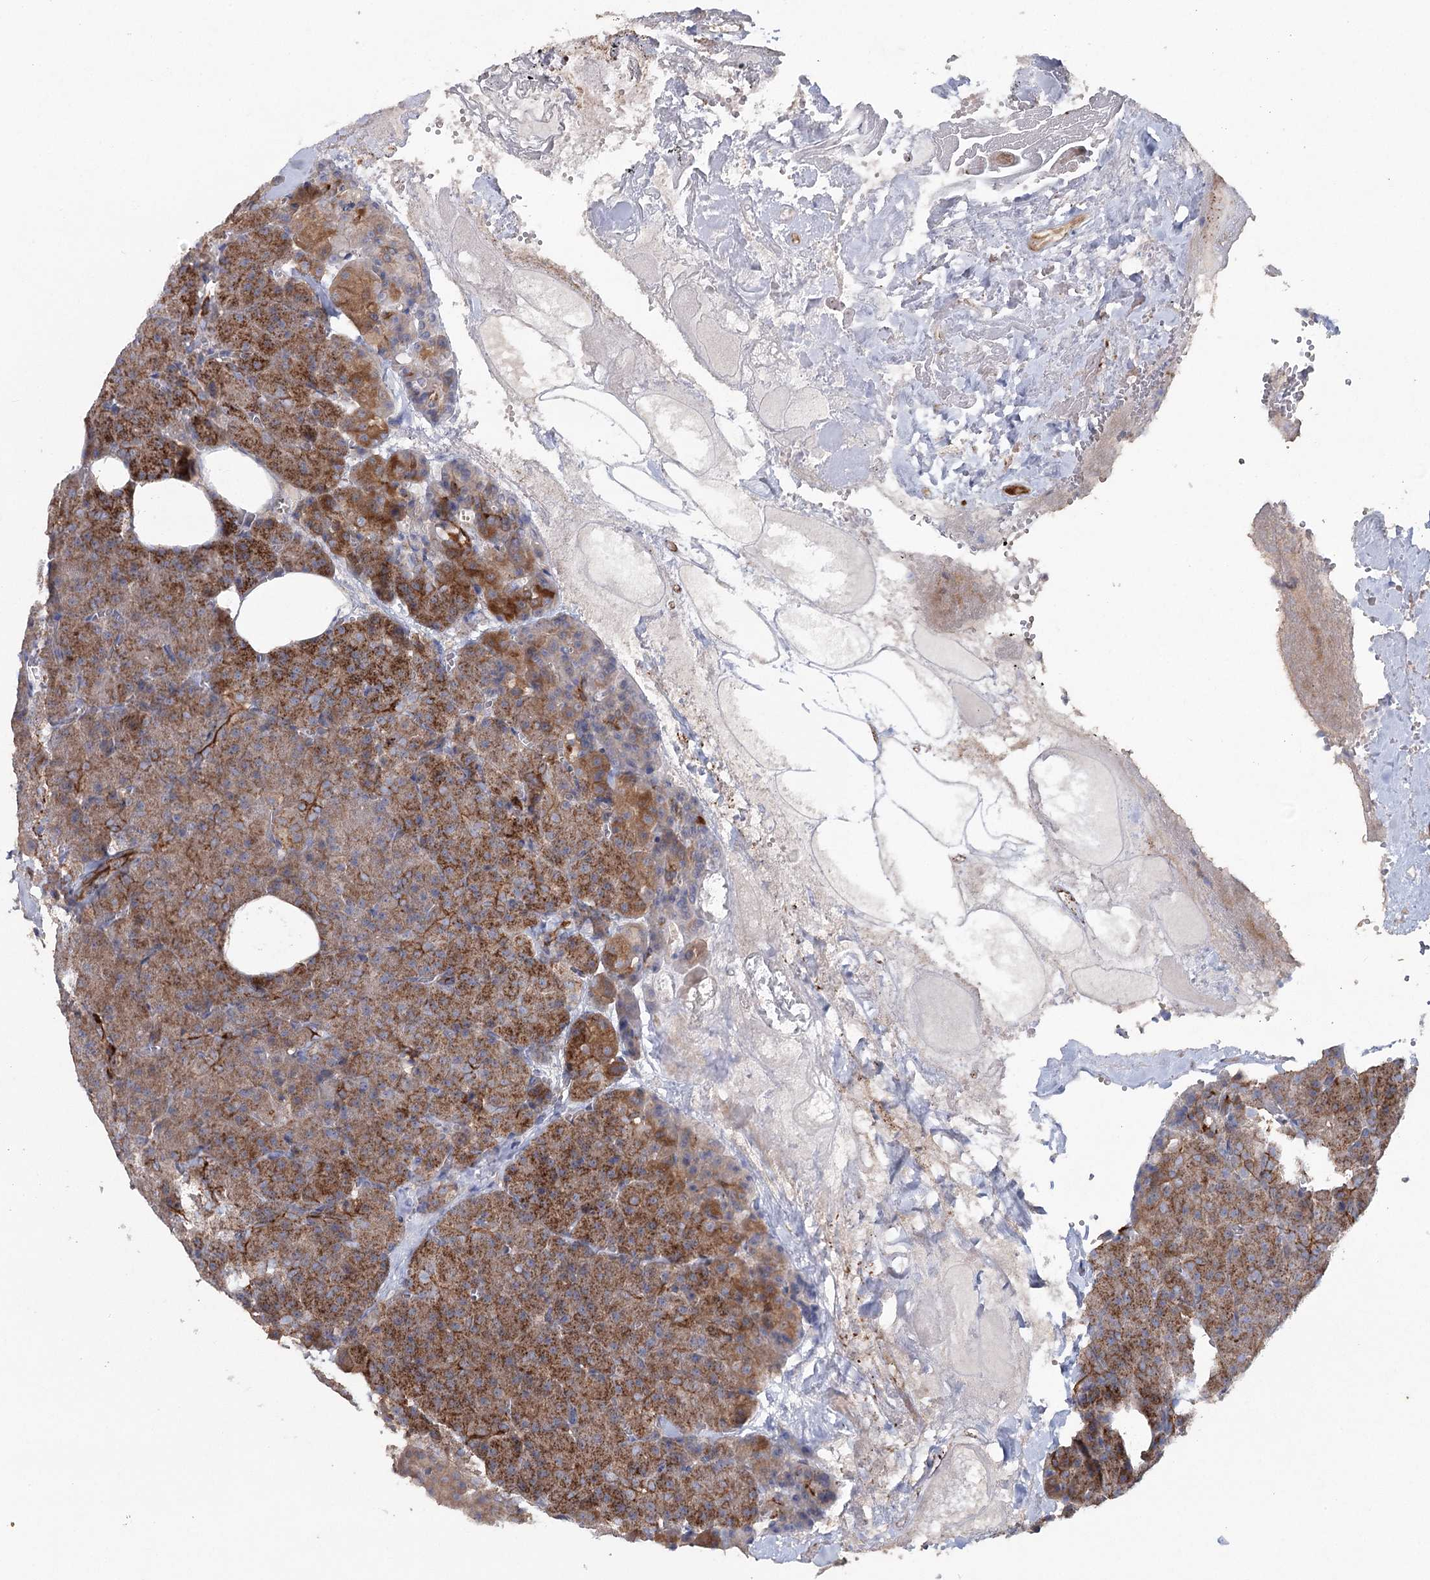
{"staining": {"intensity": "strong", "quantity": ">75%", "location": "cytoplasmic/membranous"}, "tissue": "pancreas", "cell_type": "Exocrine glandular cells", "image_type": "normal", "snomed": [{"axis": "morphology", "description": "Normal tissue, NOS"}, {"axis": "morphology", "description": "Carcinoid, malignant, NOS"}, {"axis": "topography", "description": "Pancreas"}], "caption": "This histopathology image displays IHC staining of normal human pancreas, with high strong cytoplasmic/membranous expression in about >75% of exocrine glandular cells.", "gene": "MAP3K13", "patient": {"sex": "female", "age": 35}}